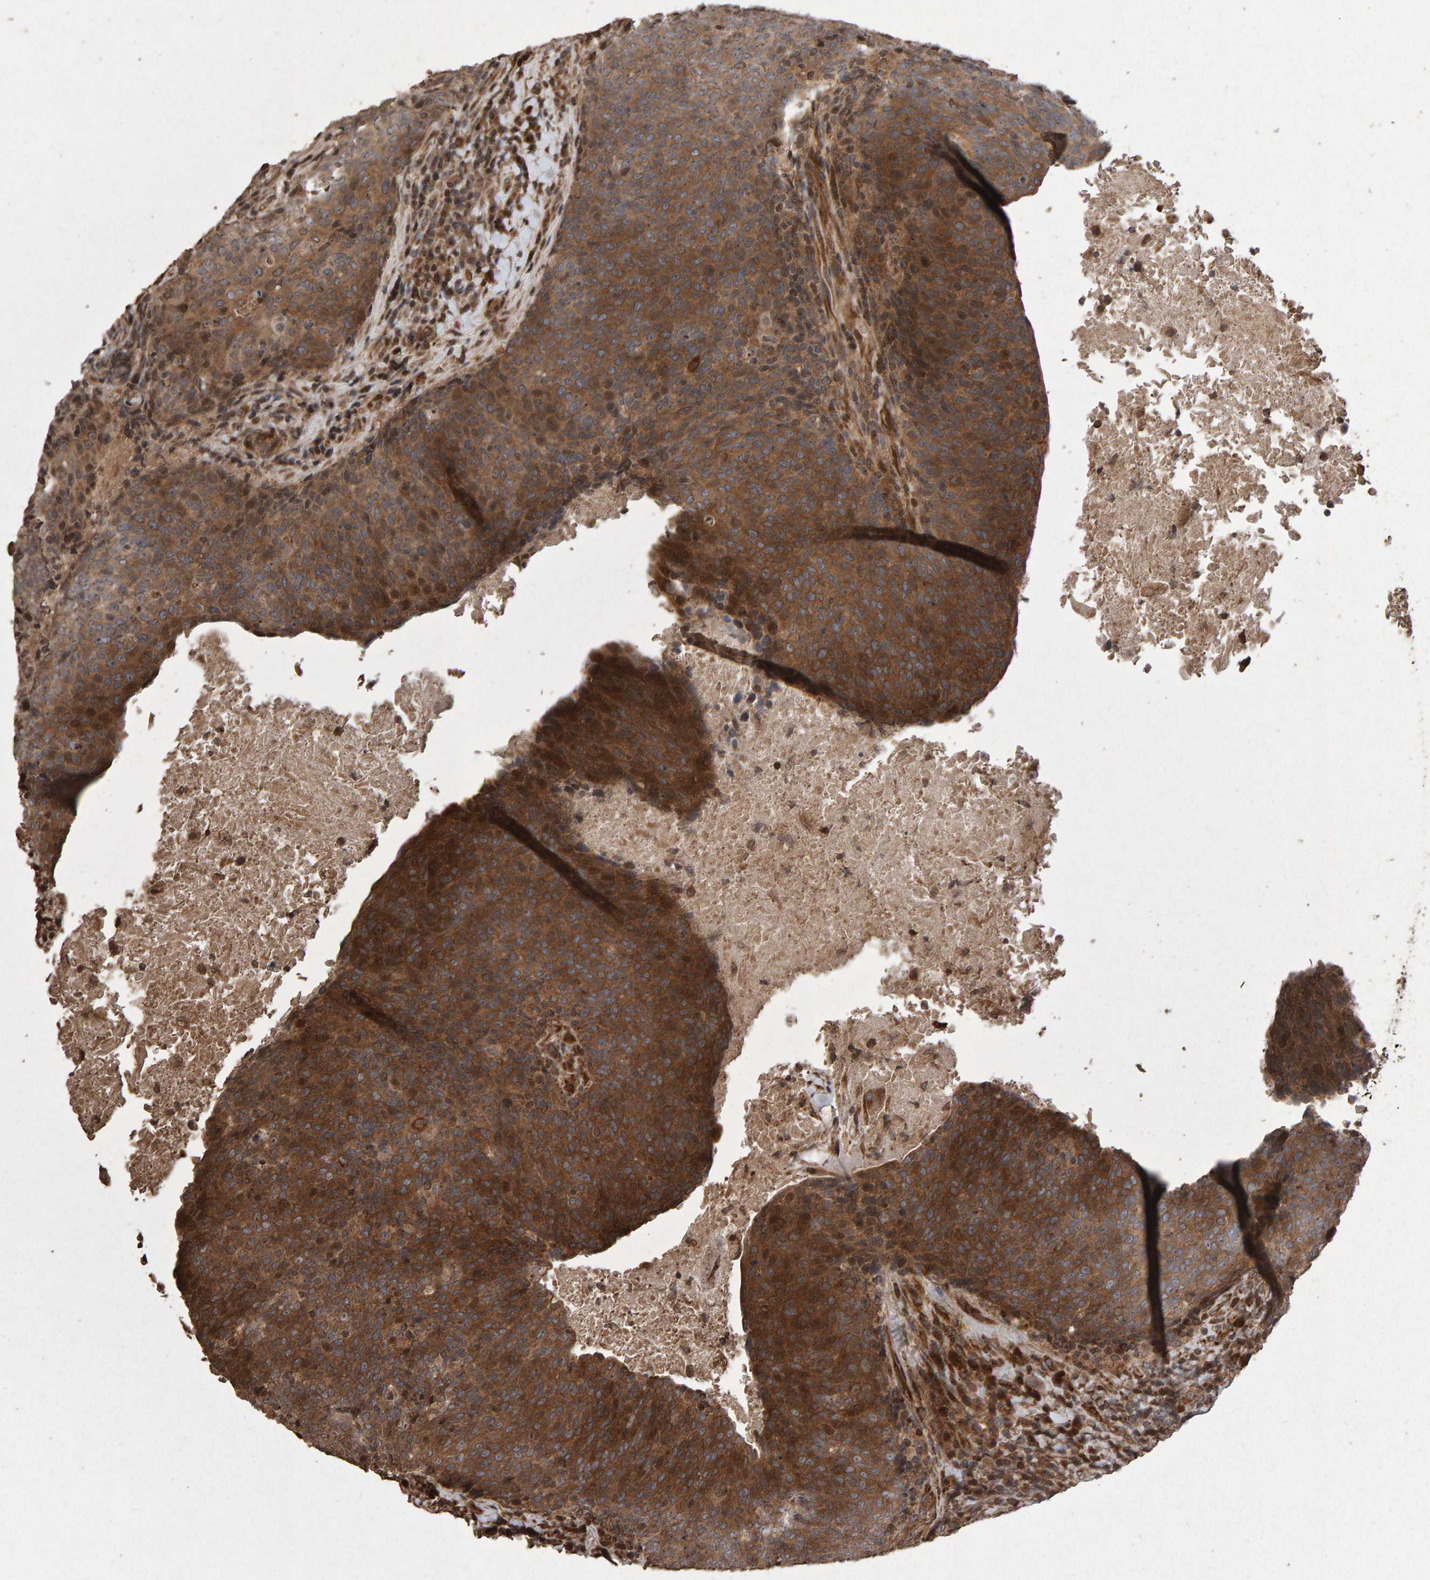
{"staining": {"intensity": "strong", "quantity": ">75%", "location": "cytoplasmic/membranous"}, "tissue": "head and neck cancer", "cell_type": "Tumor cells", "image_type": "cancer", "snomed": [{"axis": "morphology", "description": "Squamous cell carcinoma, NOS"}, {"axis": "morphology", "description": "Squamous cell carcinoma, metastatic, NOS"}, {"axis": "topography", "description": "Lymph node"}, {"axis": "topography", "description": "Head-Neck"}], "caption": "A histopathology image showing strong cytoplasmic/membranous staining in about >75% of tumor cells in head and neck metastatic squamous cell carcinoma, as visualized by brown immunohistochemical staining.", "gene": "OSBP2", "patient": {"sex": "male", "age": 62}}